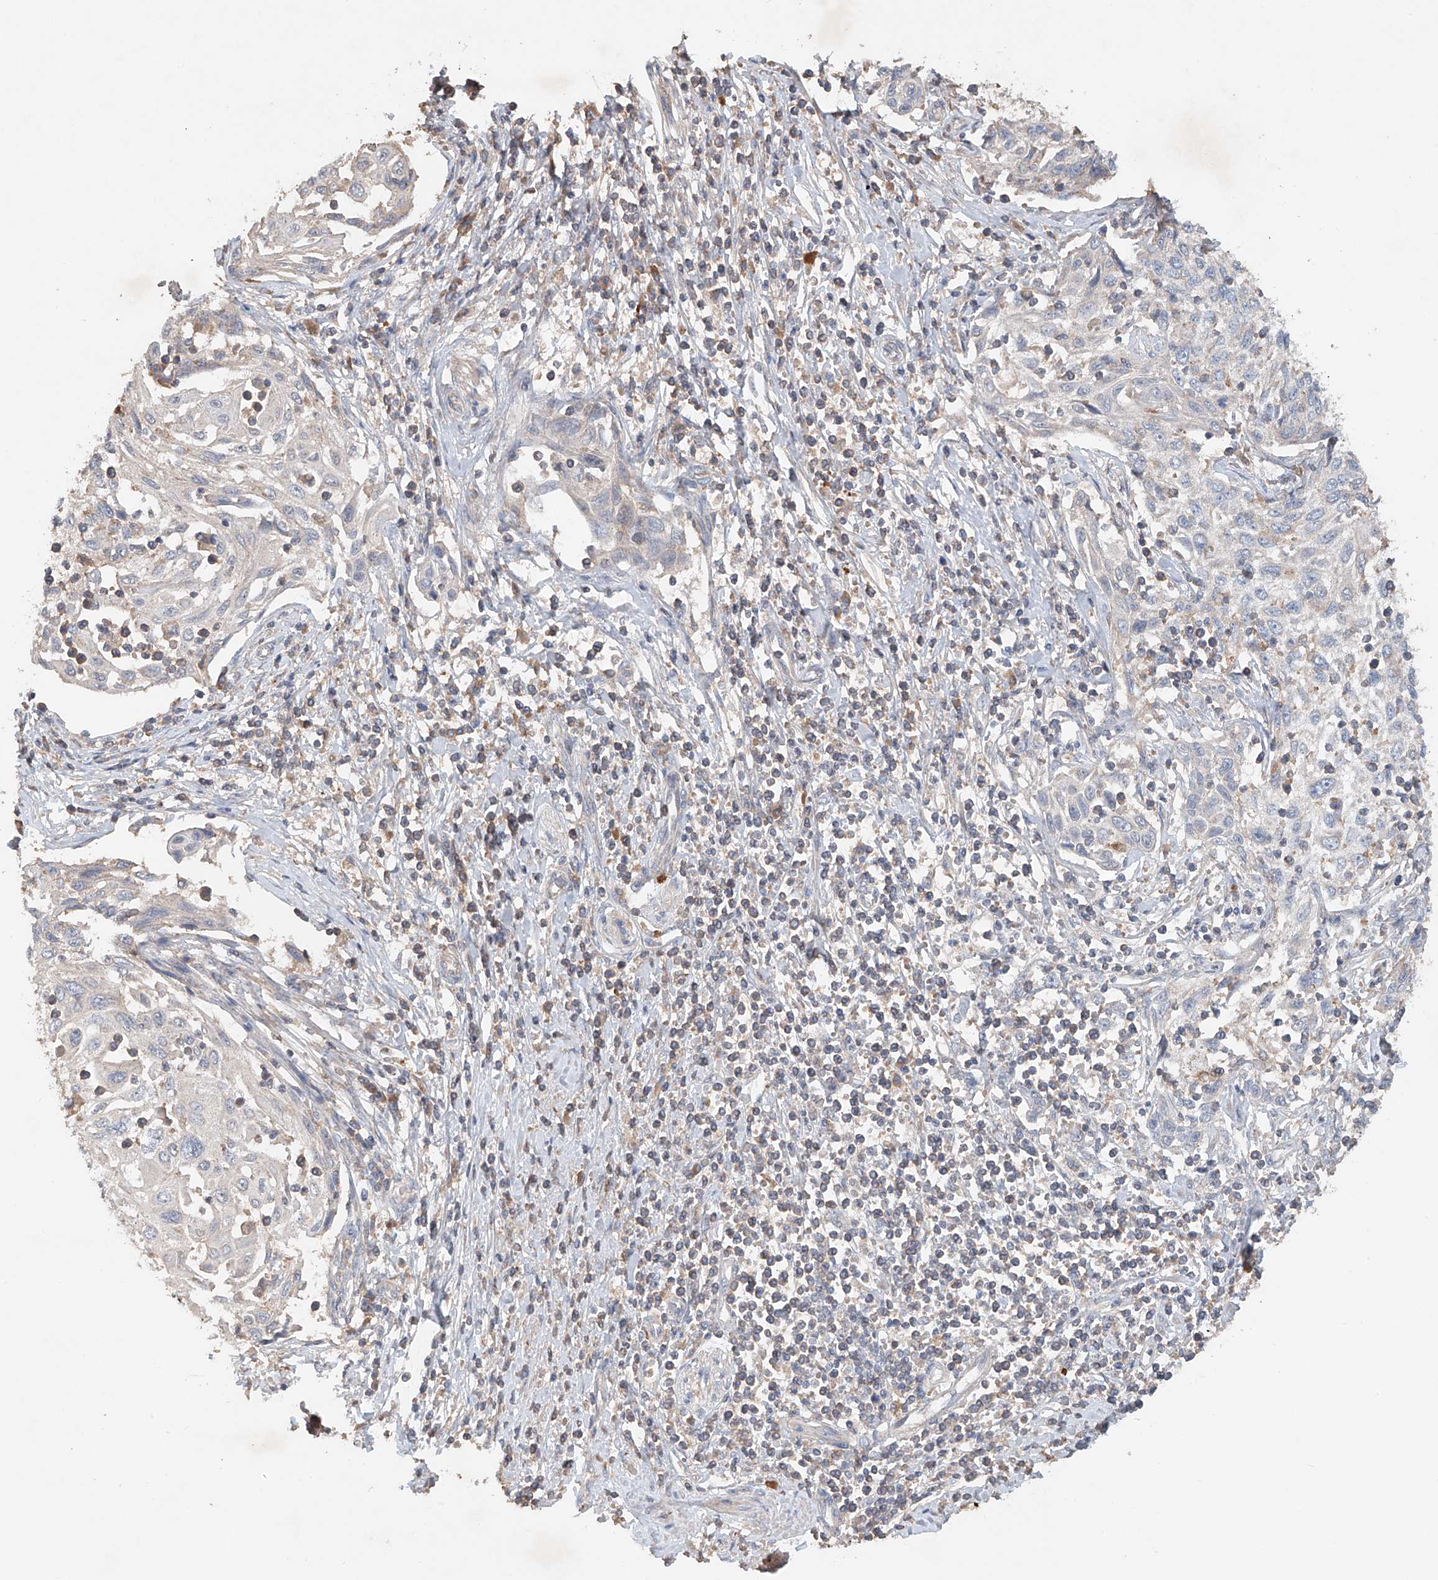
{"staining": {"intensity": "negative", "quantity": "none", "location": "none"}, "tissue": "cervical cancer", "cell_type": "Tumor cells", "image_type": "cancer", "snomed": [{"axis": "morphology", "description": "Squamous cell carcinoma, NOS"}, {"axis": "topography", "description": "Cervix"}], "caption": "Histopathology image shows no protein staining in tumor cells of cervical cancer (squamous cell carcinoma) tissue.", "gene": "GNB1L", "patient": {"sex": "female", "age": 70}}